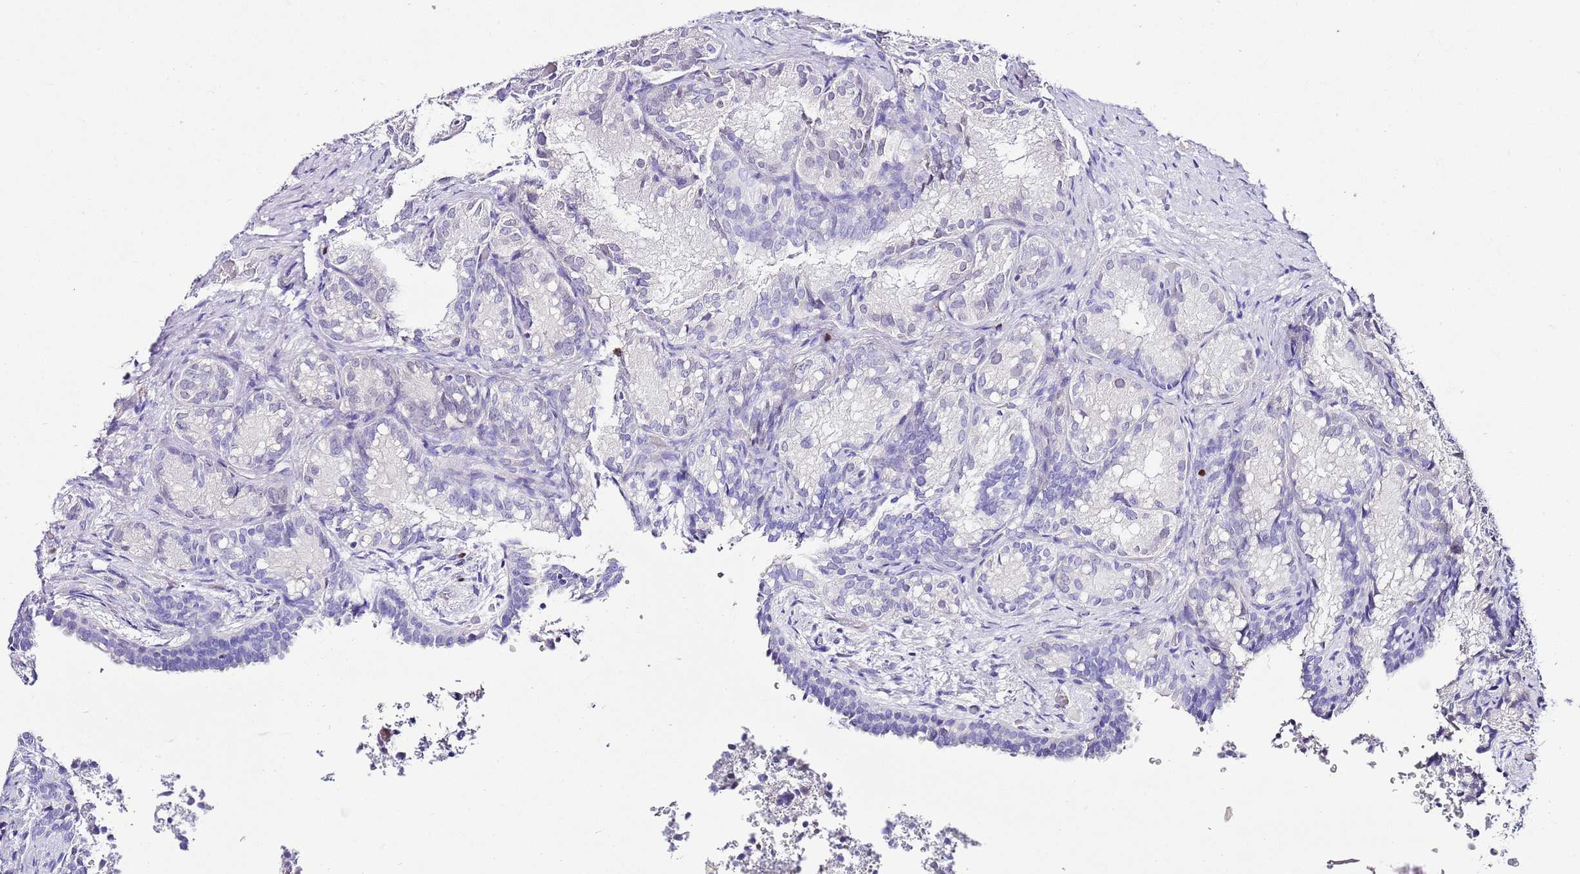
{"staining": {"intensity": "negative", "quantity": "none", "location": "none"}, "tissue": "seminal vesicle", "cell_type": "Glandular cells", "image_type": "normal", "snomed": [{"axis": "morphology", "description": "Normal tissue, NOS"}, {"axis": "topography", "description": "Seminal veicle"}], "caption": "Seminal vesicle stained for a protein using immunohistochemistry shows no positivity glandular cells.", "gene": "BHLHA15", "patient": {"sex": "male", "age": 58}}